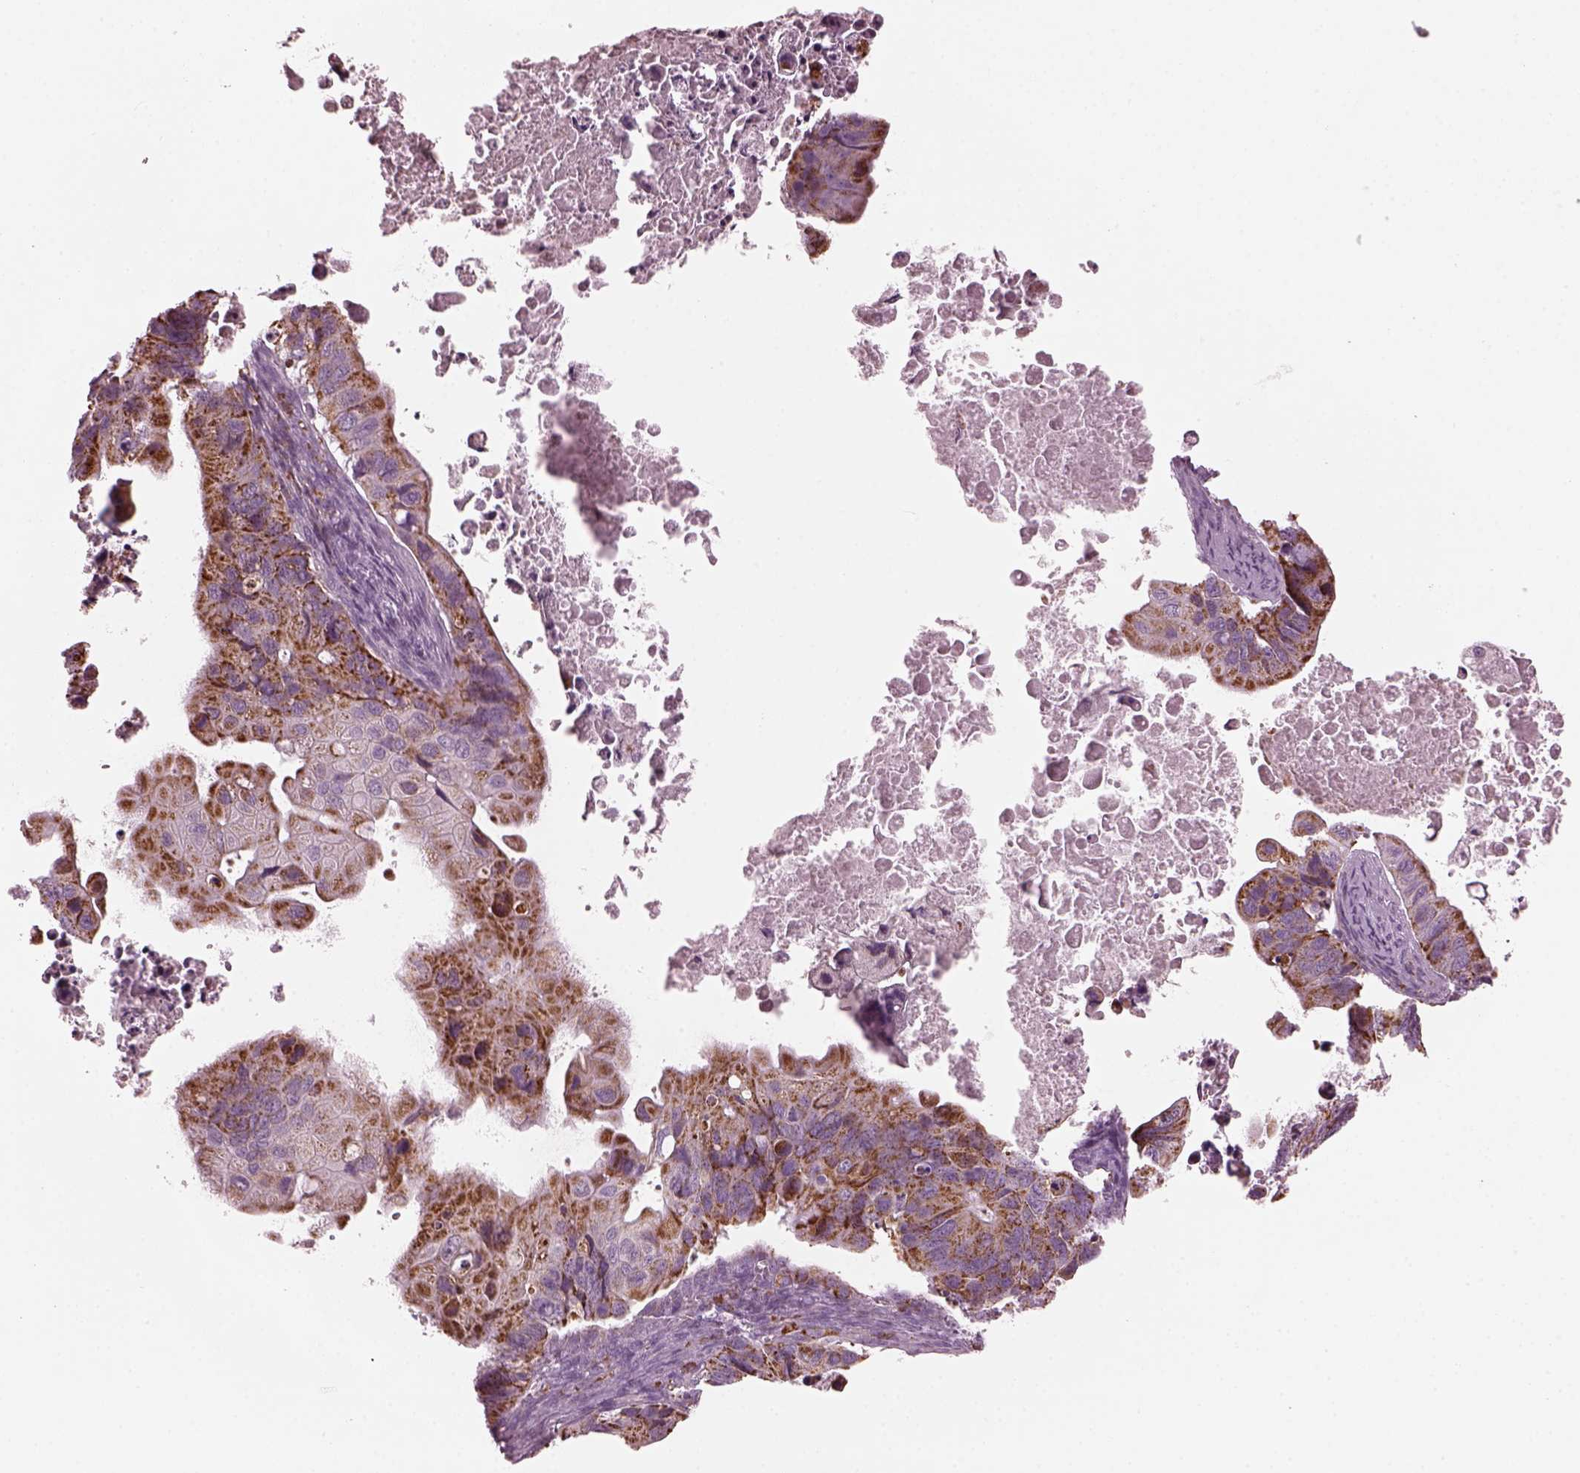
{"staining": {"intensity": "strong", "quantity": ">75%", "location": "cytoplasmic/membranous"}, "tissue": "ovarian cancer", "cell_type": "Tumor cells", "image_type": "cancer", "snomed": [{"axis": "morphology", "description": "Cystadenocarcinoma, mucinous, NOS"}, {"axis": "topography", "description": "Ovary"}], "caption": "An IHC photomicrograph of tumor tissue is shown. Protein staining in brown labels strong cytoplasmic/membranous positivity in ovarian cancer (mucinous cystadenocarcinoma) within tumor cells.", "gene": "RIMS2", "patient": {"sex": "female", "age": 64}}